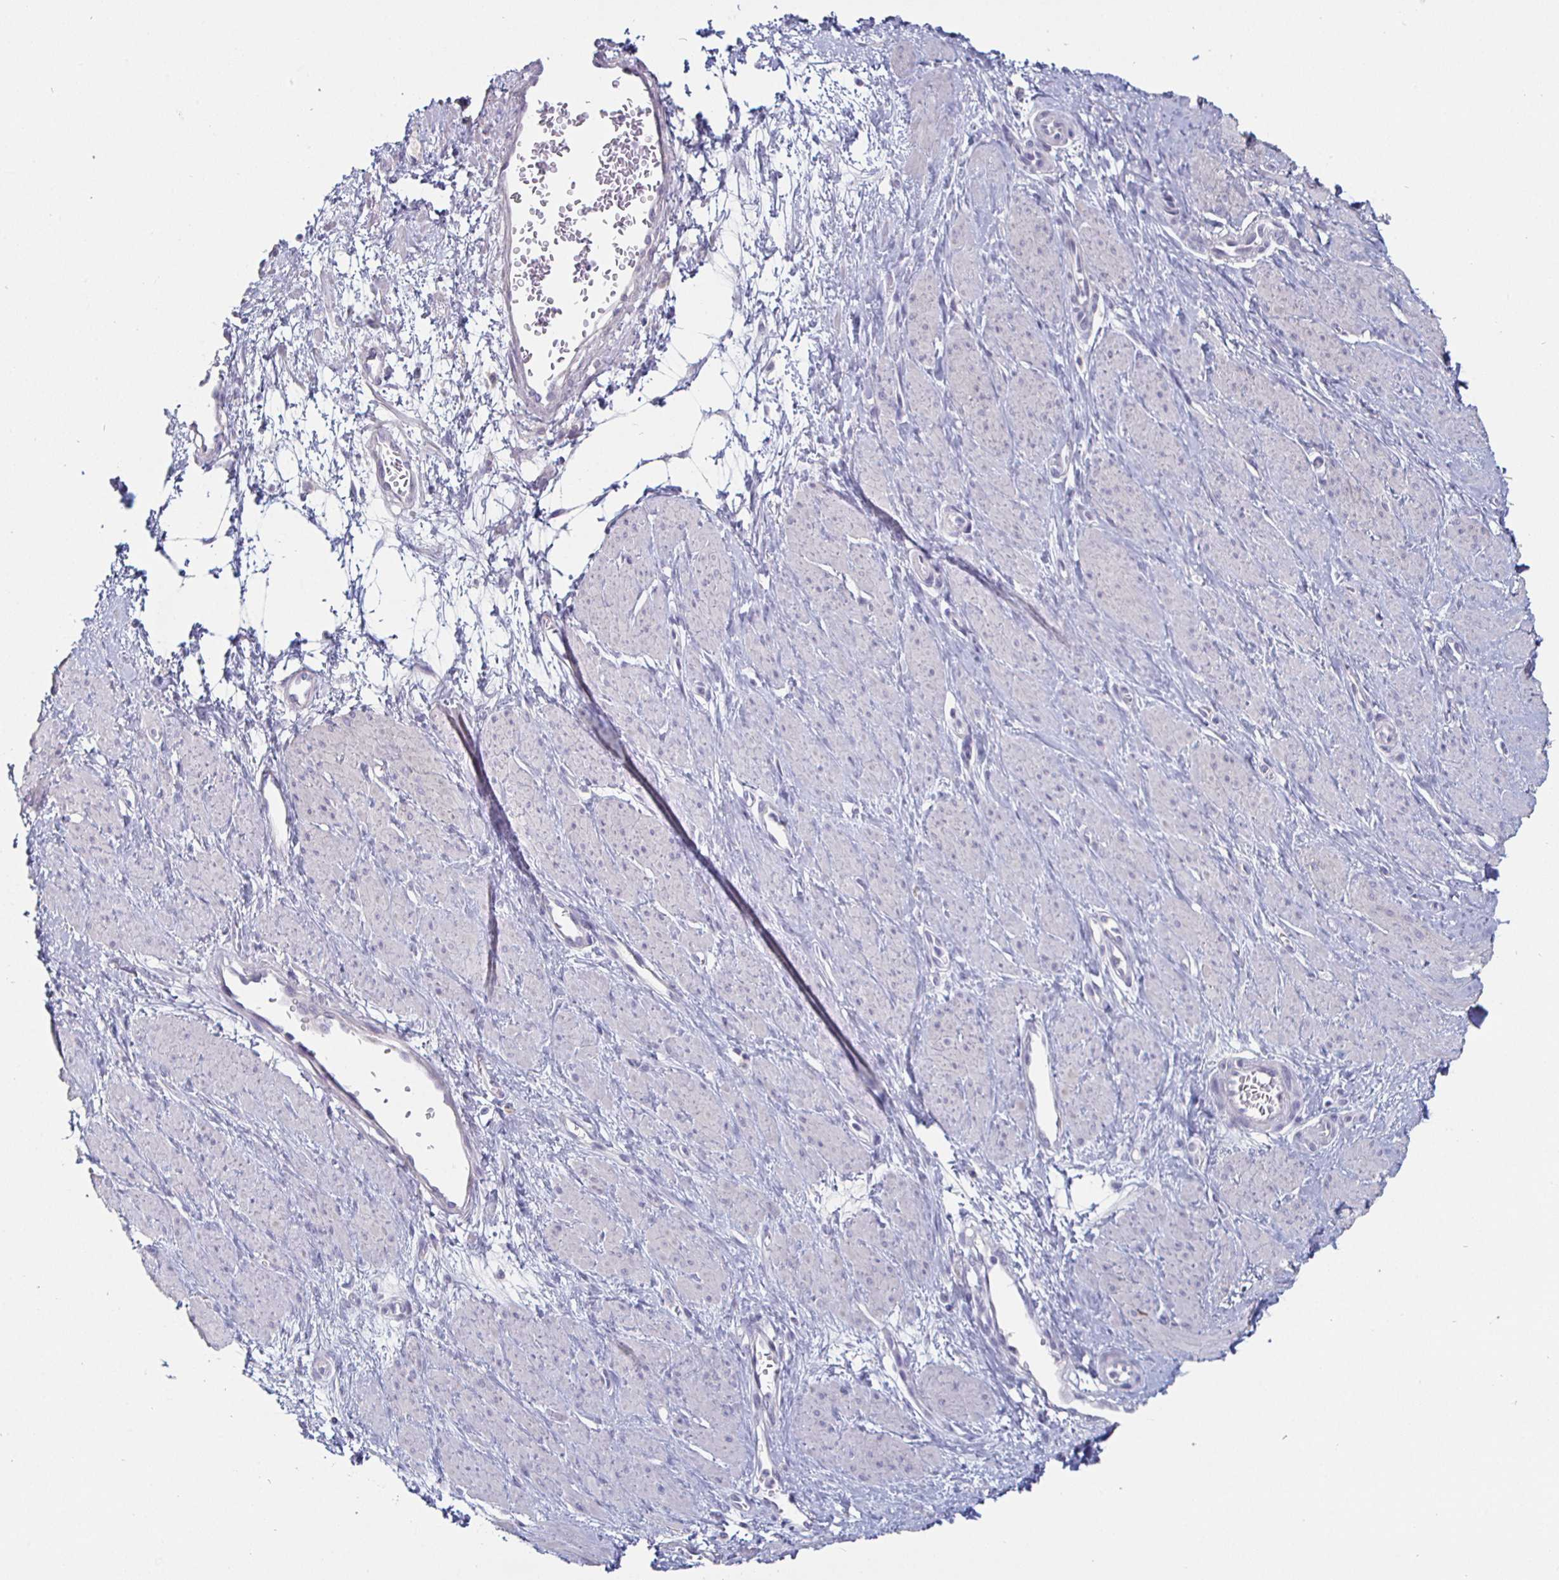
{"staining": {"intensity": "negative", "quantity": "none", "location": "none"}, "tissue": "smooth muscle", "cell_type": "Smooth muscle cells", "image_type": "normal", "snomed": [{"axis": "morphology", "description": "Normal tissue, NOS"}, {"axis": "topography", "description": "Smooth muscle"}, {"axis": "topography", "description": "Uterus"}], "caption": "High power microscopy image of an immunohistochemistry (IHC) photomicrograph of benign smooth muscle, revealing no significant expression in smooth muscle cells. (Brightfield microscopy of DAB (3,3'-diaminobenzidine) IHC at high magnification).", "gene": "ENPP1", "patient": {"sex": "female", "age": 39}}